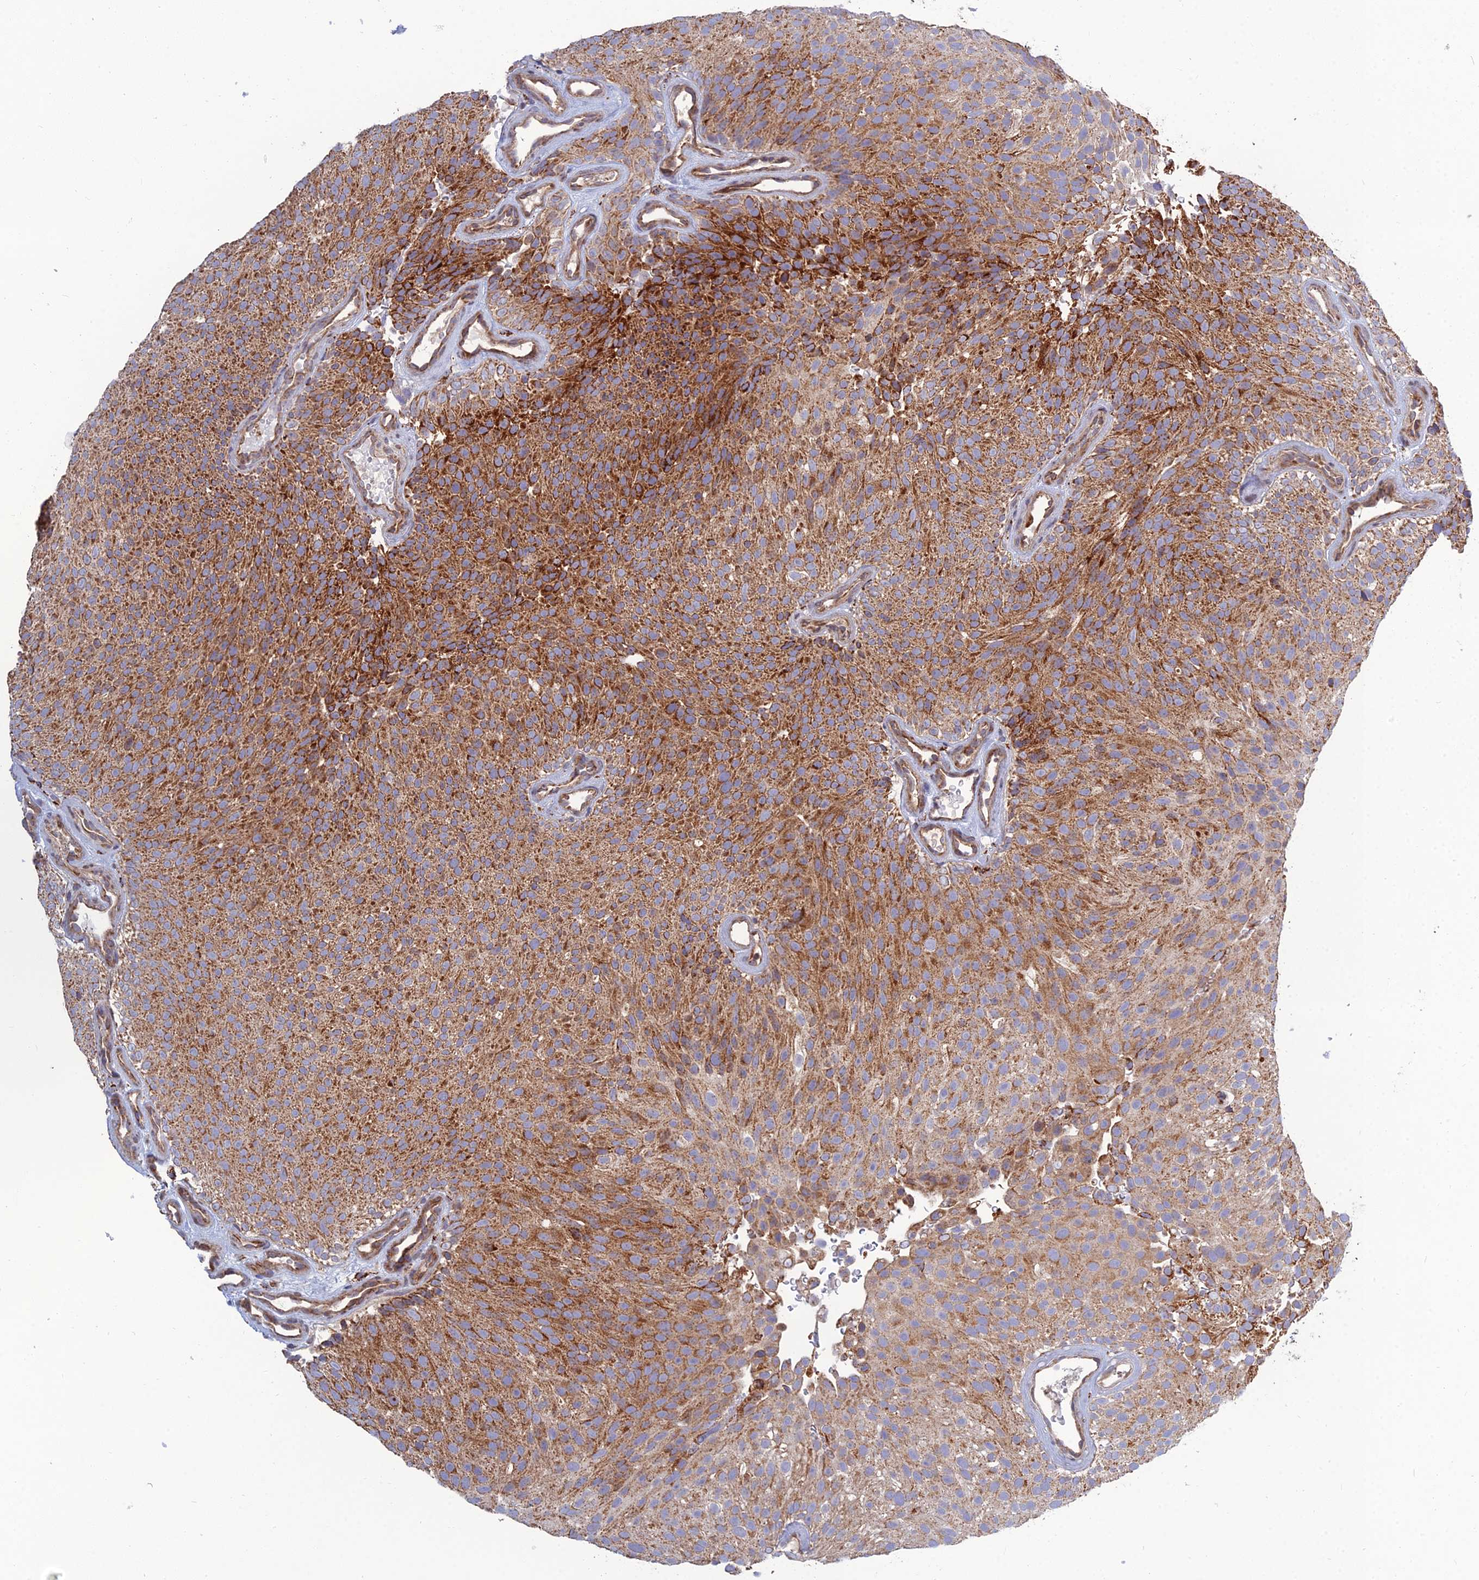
{"staining": {"intensity": "strong", "quantity": "25%-75%", "location": "cytoplasmic/membranous"}, "tissue": "urothelial cancer", "cell_type": "Tumor cells", "image_type": "cancer", "snomed": [{"axis": "morphology", "description": "Urothelial carcinoma, Low grade"}, {"axis": "topography", "description": "Urinary bladder"}], "caption": "Protein analysis of urothelial cancer tissue exhibits strong cytoplasmic/membranous expression in about 25%-75% of tumor cells.", "gene": "RIC8B", "patient": {"sex": "male", "age": 78}}